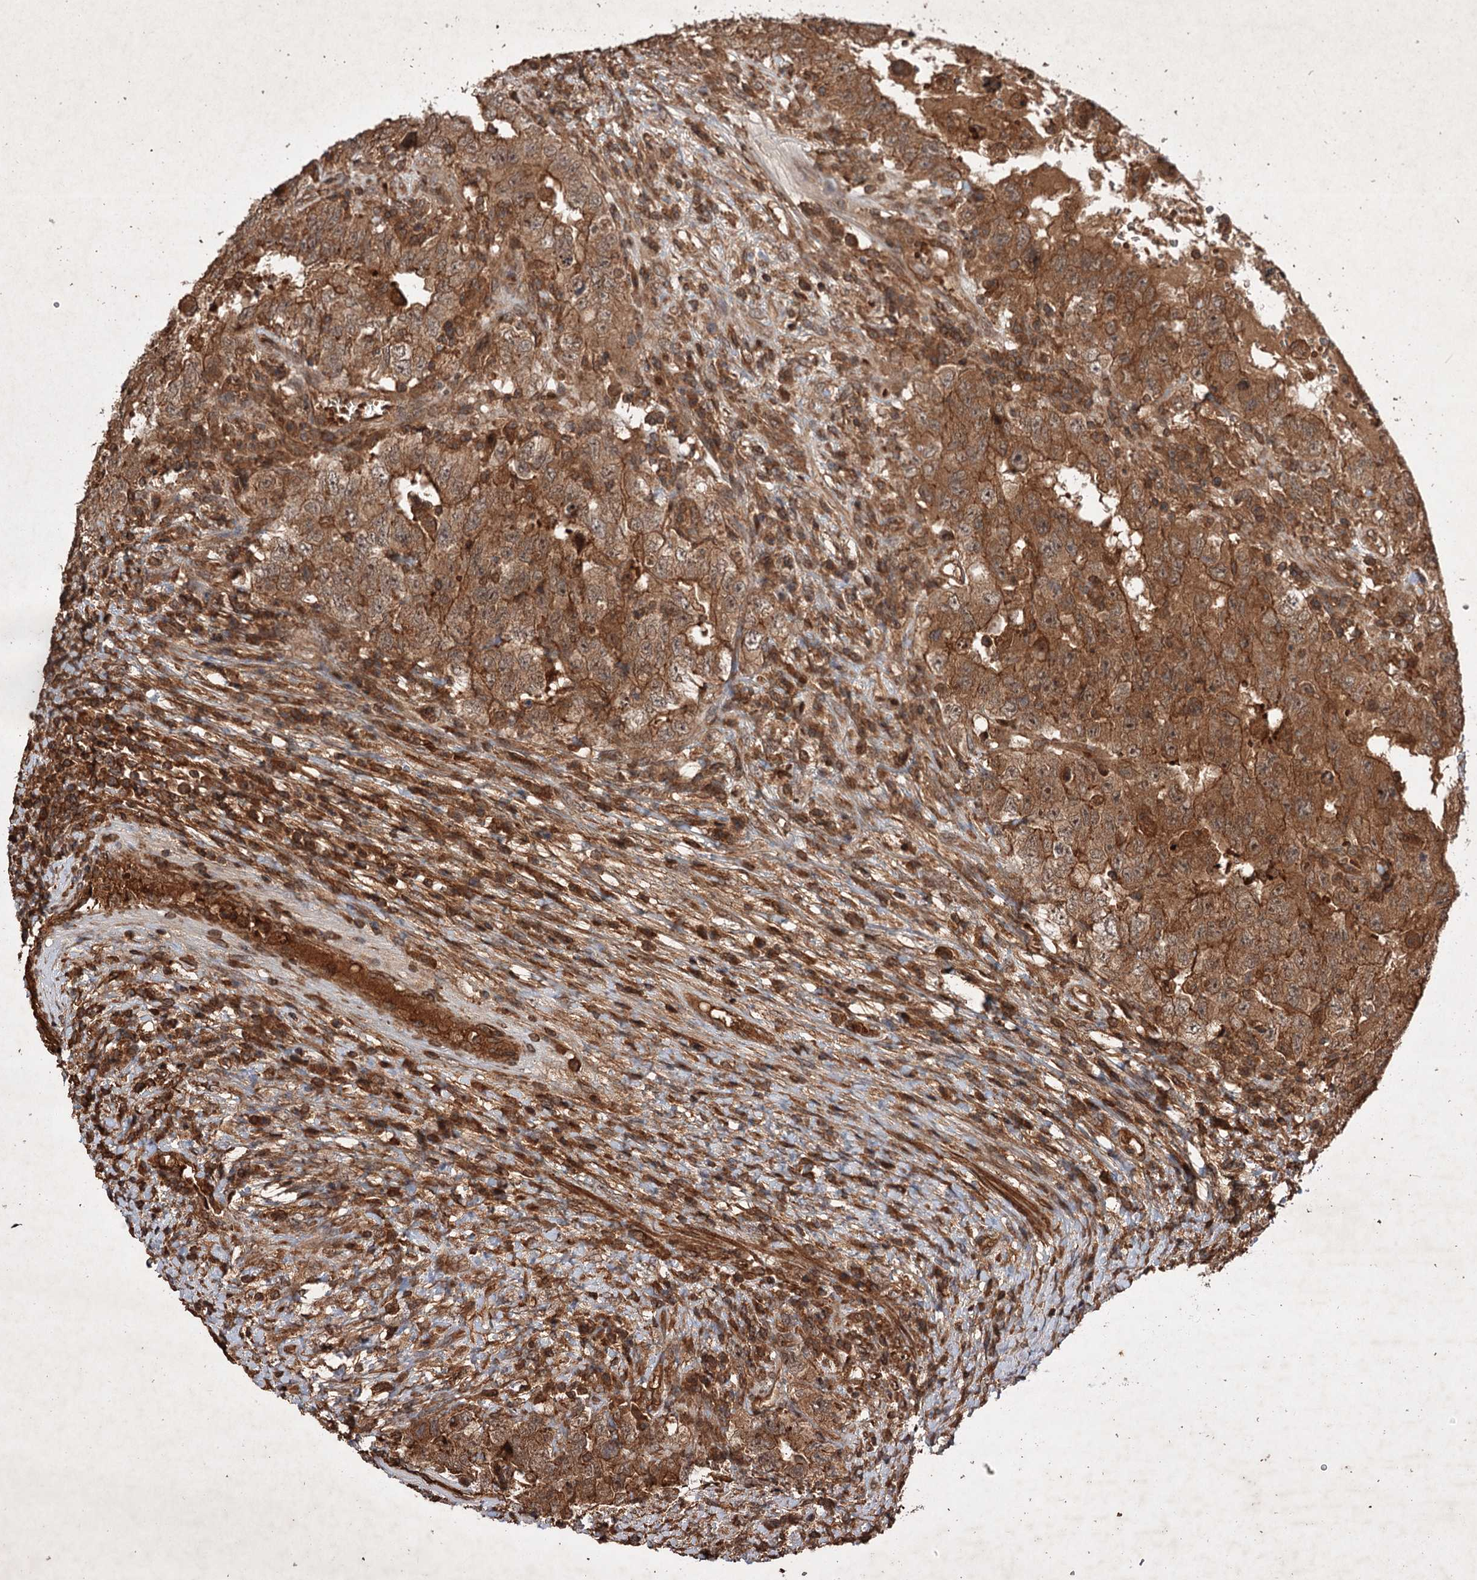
{"staining": {"intensity": "strong", "quantity": ">75%", "location": "cytoplasmic/membranous"}, "tissue": "testis cancer", "cell_type": "Tumor cells", "image_type": "cancer", "snomed": [{"axis": "morphology", "description": "Carcinoma, Embryonal, NOS"}, {"axis": "topography", "description": "Testis"}], "caption": "Protein staining by immunohistochemistry (IHC) reveals strong cytoplasmic/membranous staining in approximately >75% of tumor cells in testis cancer (embryonal carcinoma).", "gene": "ADK", "patient": {"sex": "male", "age": 26}}